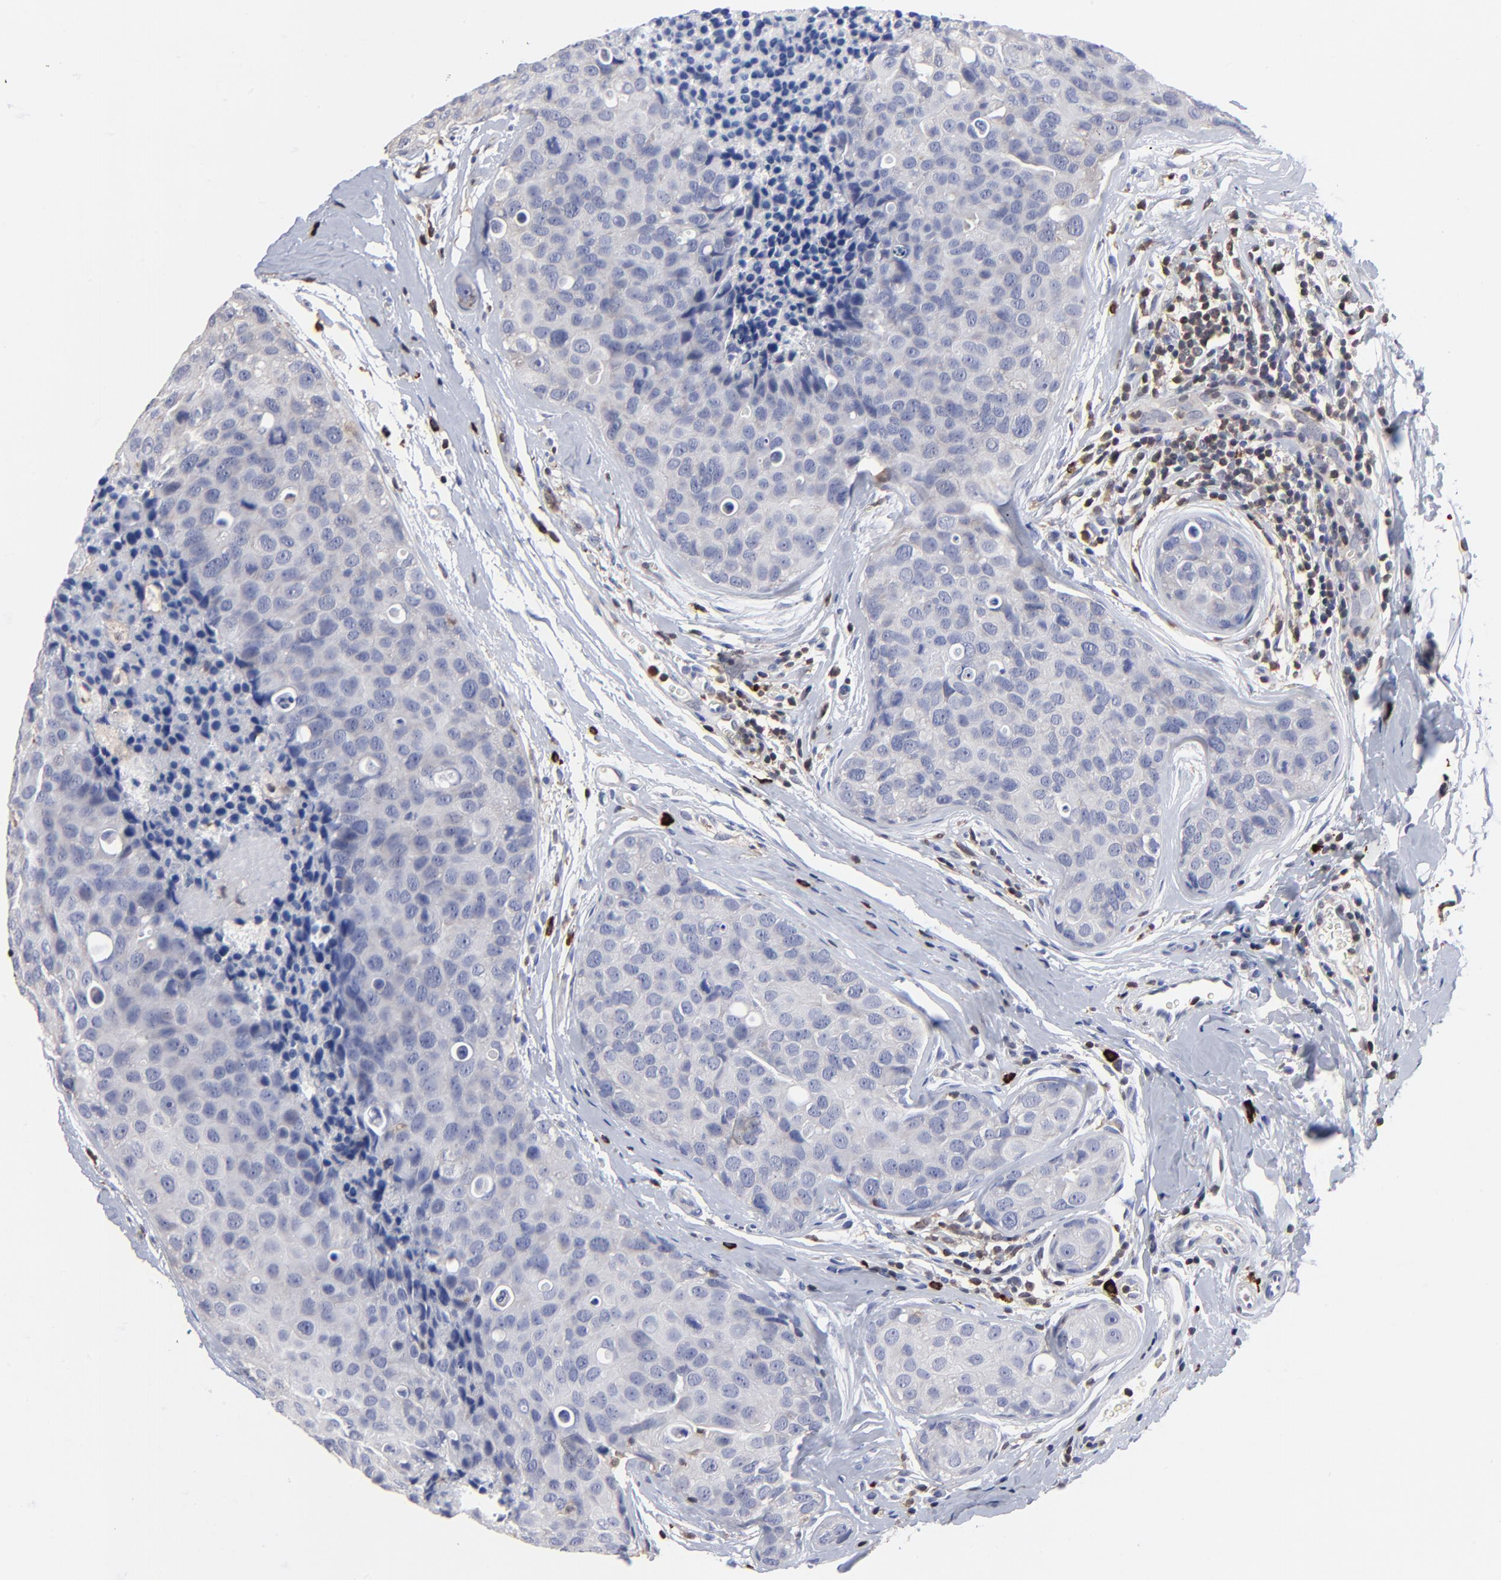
{"staining": {"intensity": "negative", "quantity": "none", "location": "none"}, "tissue": "breast cancer", "cell_type": "Tumor cells", "image_type": "cancer", "snomed": [{"axis": "morphology", "description": "Duct carcinoma"}, {"axis": "topography", "description": "Breast"}], "caption": "There is no significant expression in tumor cells of invasive ductal carcinoma (breast).", "gene": "TBXT", "patient": {"sex": "female", "age": 24}}